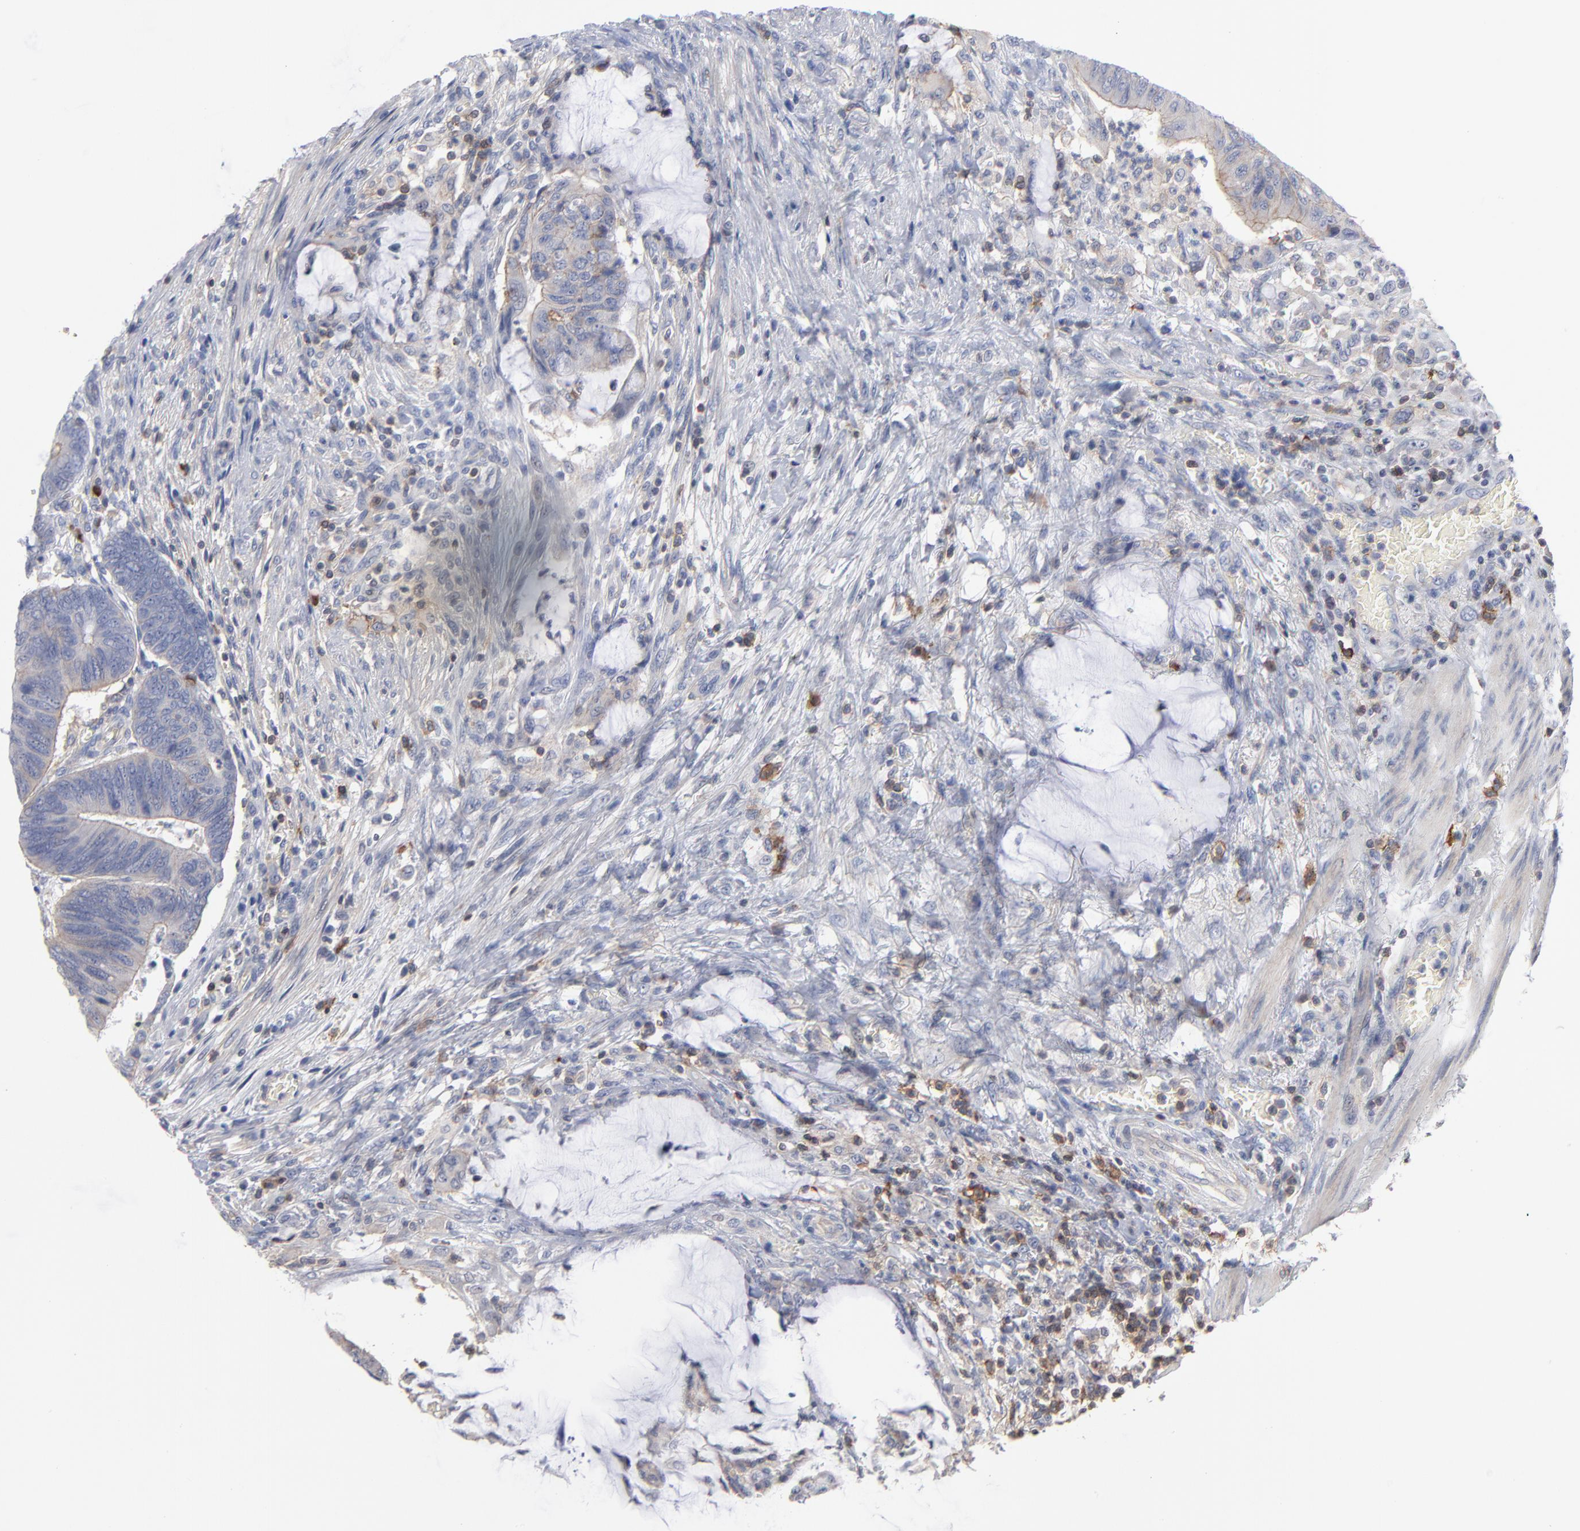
{"staining": {"intensity": "weak", "quantity": ">75%", "location": "cytoplasmic/membranous"}, "tissue": "colorectal cancer", "cell_type": "Tumor cells", "image_type": "cancer", "snomed": [{"axis": "morphology", "description": "Normal tissue, NOS"}, {"axis": "morphology", "description": "Adenocarcinoma, NOS"}, {"axis": "topography", "description": "Rectum"}], "caption": "The histopathology image shows staining of adenocarcinoma (colorectal), revealing weak cytoplasmic/membranous protein positivity (brown color) within tumor cells.", "gene": "PDLIM2", "patient": {"sex": "male", "age": 92}}